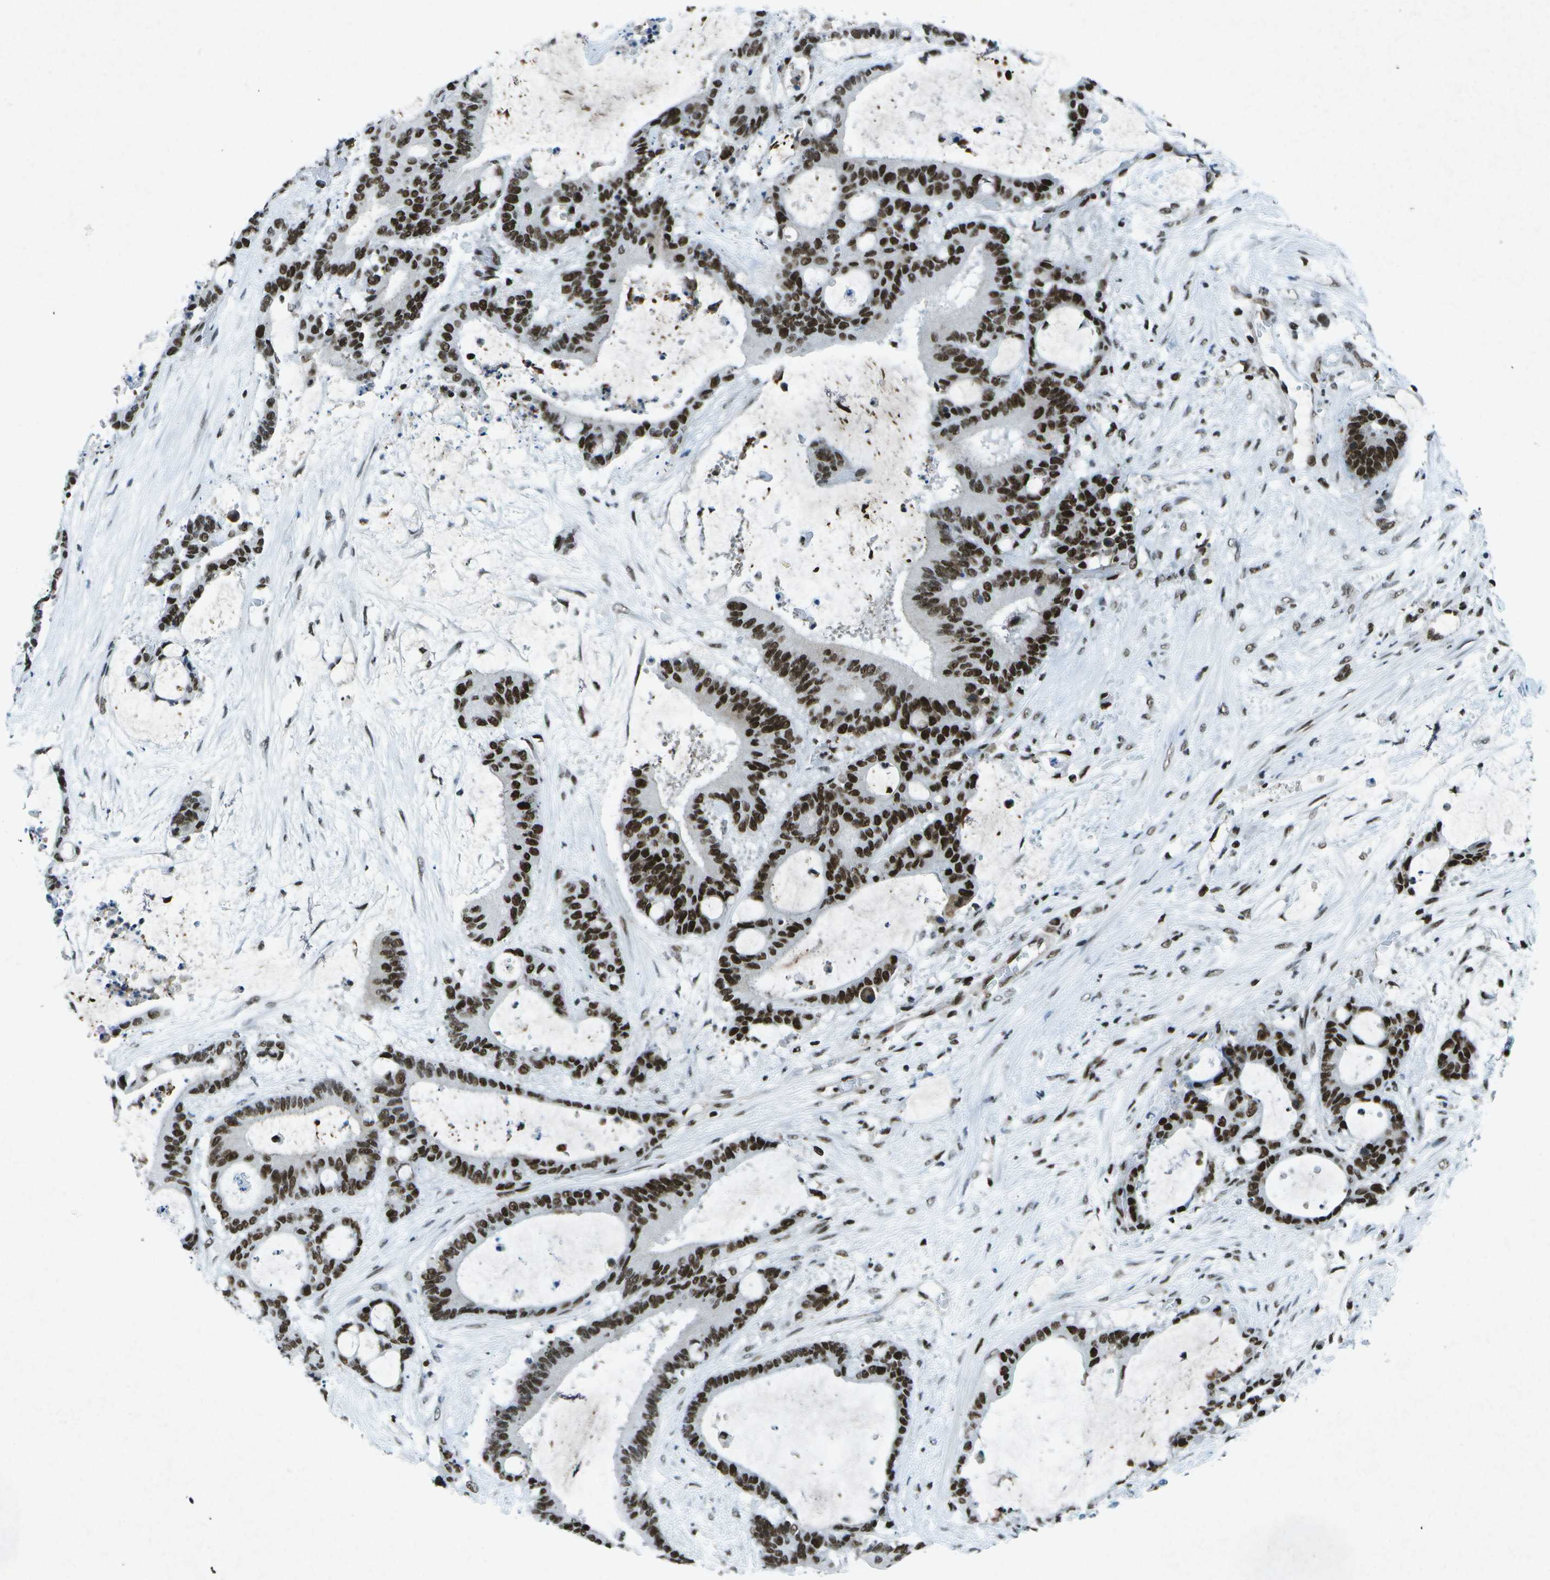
{"staining": {"intensity": "strong", "quantity": ">75%", "location": "nuclear"}, "tissue": "liver cancer", "cell_type": "Tumor cells", "image_type": "cancer", "snomed": [{"axis": "morphology", "description": "Cholangiocarcinoma"}, {"axis": "topography", "description": "Liver"}], "caption": "DAB (3,3'-diaminobenzidine) immunohistochemical staining of cholangiocarcinoma (liver) displays strong nuclear protein positivity in about >75% of tumor cells. The staining is performed using DAB (3,3'-diaminobenzidine) brown chromogen to label protein expression. The nuclei are counter-stained blue using hematoxylin.", "gene": "MTA2", "patient": {"sex": "female", "age": 73}}